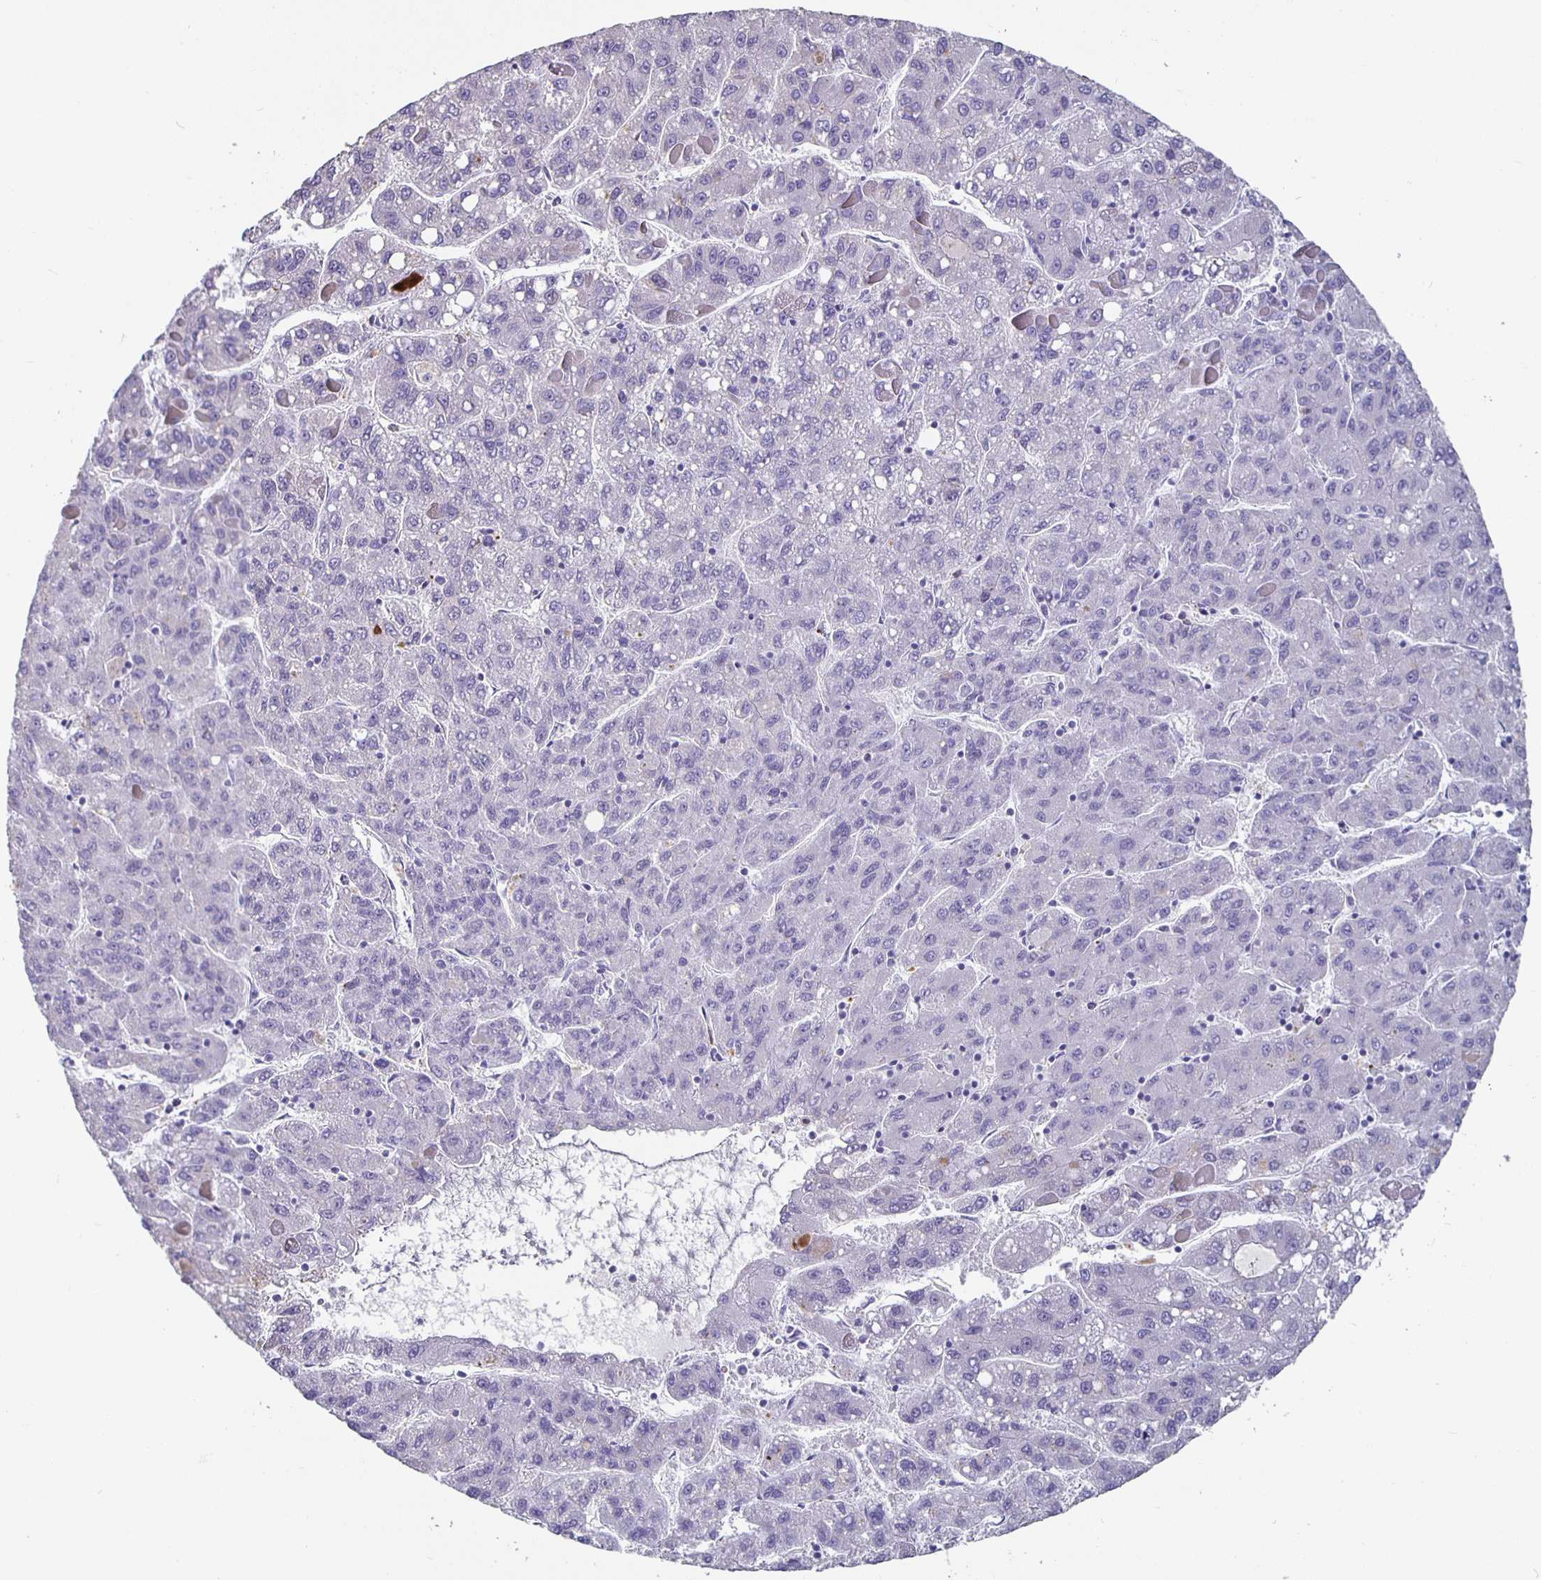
{"staining": {"intensity": "negative", "quantity": "none", "location": "none"}, "tissue": "liver cancer", "cell_type": "Tumor cells", "image_type": "cancer", "snomed": [{"axis": "morphology", "description": "Carcinoma, Hepatocellular, NOS"}, {"axis": "topography", "description": "Liver"}], "caption": "Human liver cancer (hepatocellular carcinoma) stained for a protein using IHC demonstrates no expression in tumor cells.", "gene": "GPX4", "patient": {"sex": "female", "age": 82}}